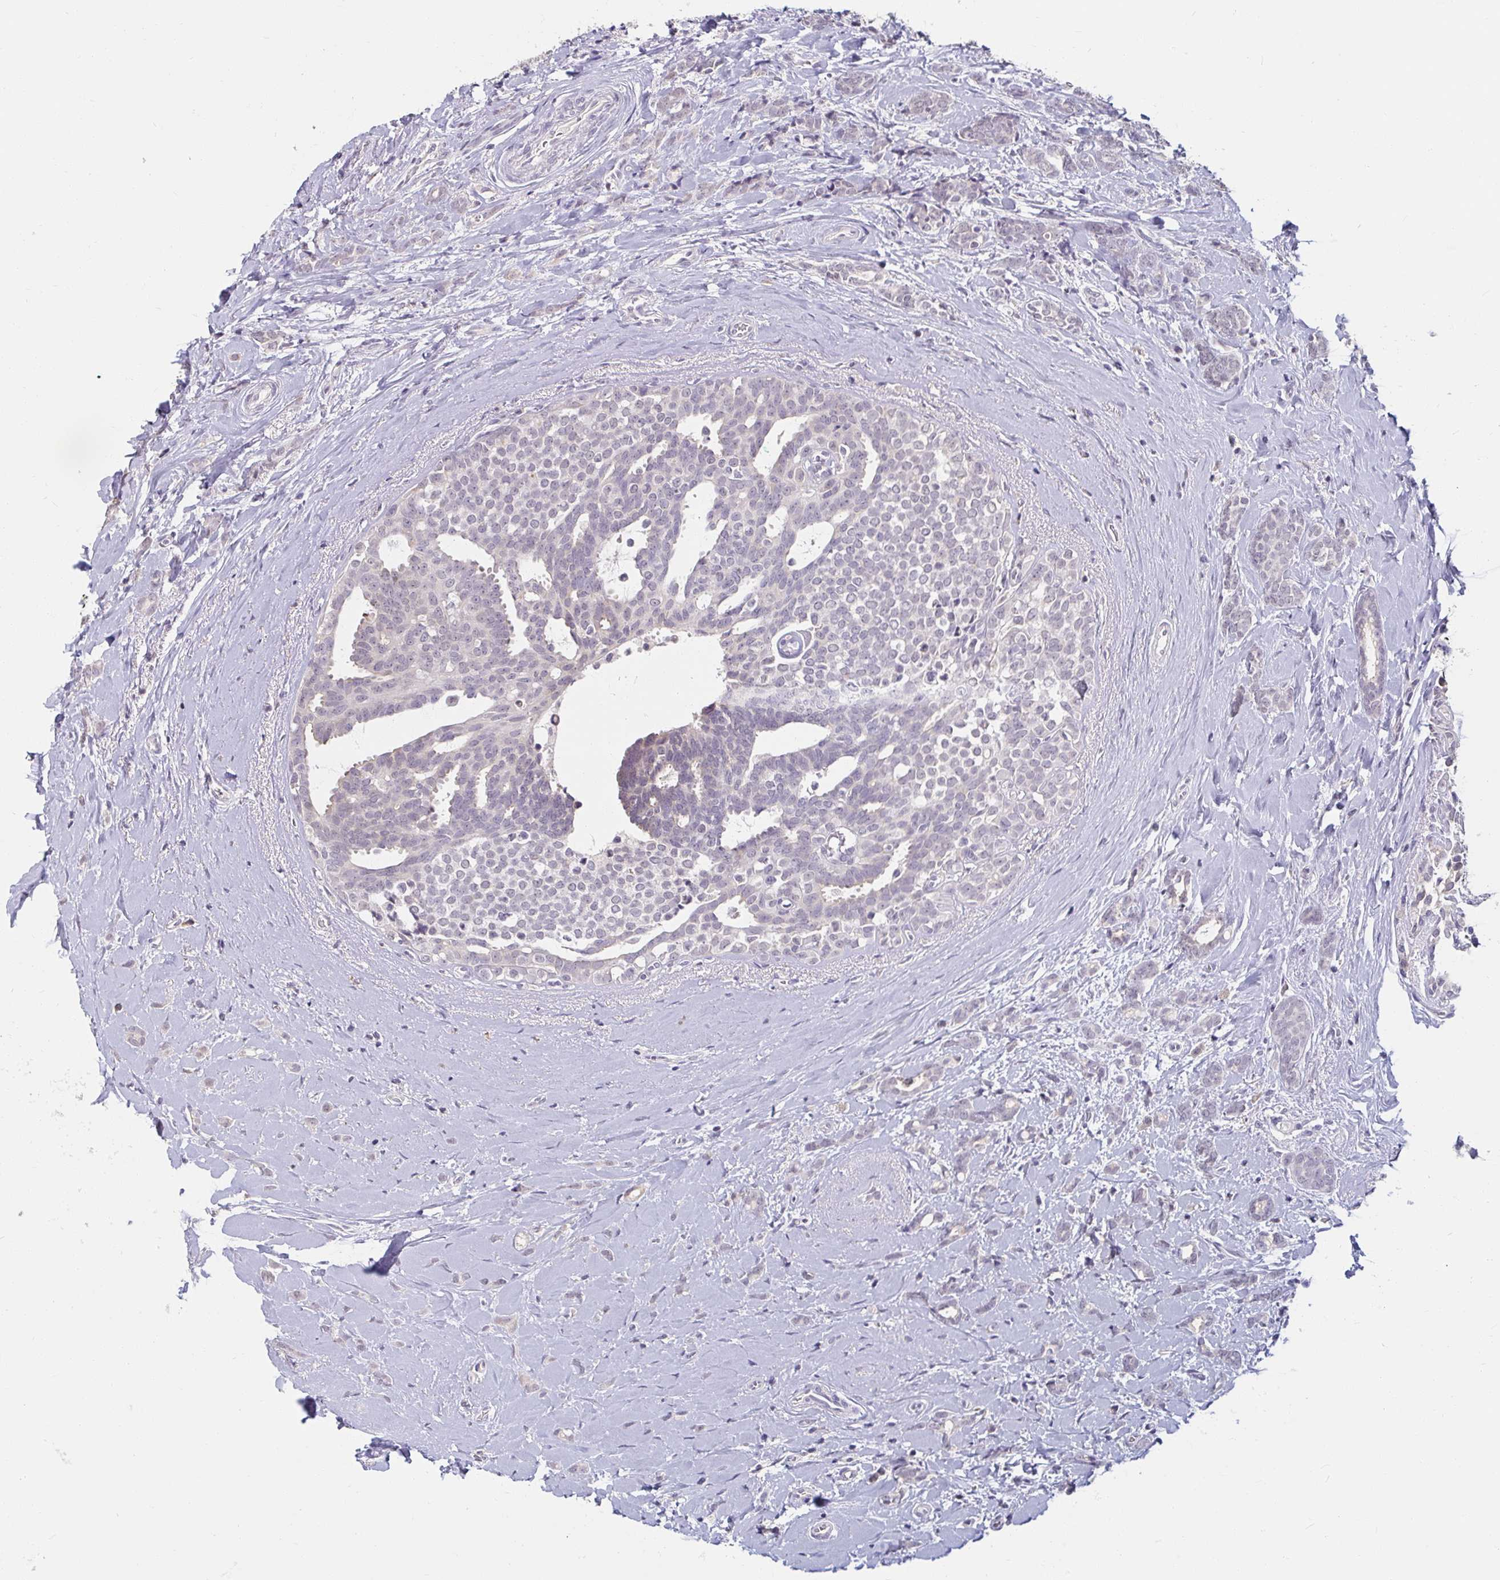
{"staining": {"intensity": "negative", "quantity": "none", "location": "none"}, "tissue": "breast cancer", "cell_type": "Tumor cells", "image_type": "cancer", "snomed": [{"axis": "morphology", "description": "Intraductal carcinoma, in situ"}, {"axis": "morphology", "description": "Duct carcinoma"}, {"axis": "morphology", "description": "Lobular carcinoma, in situ"}, {"axis": "topography", "description": "Breast"}], "caption": "Tumor cells show no significant protein positivity in lobular carcinoma in situ (breast). (Brightfield microscopy of DAB (3,3'-diaminobenzidine) immunohistochemistry at high magnification).", "gene": "DDN", "patient": {"sex": "female", "age": 44}}